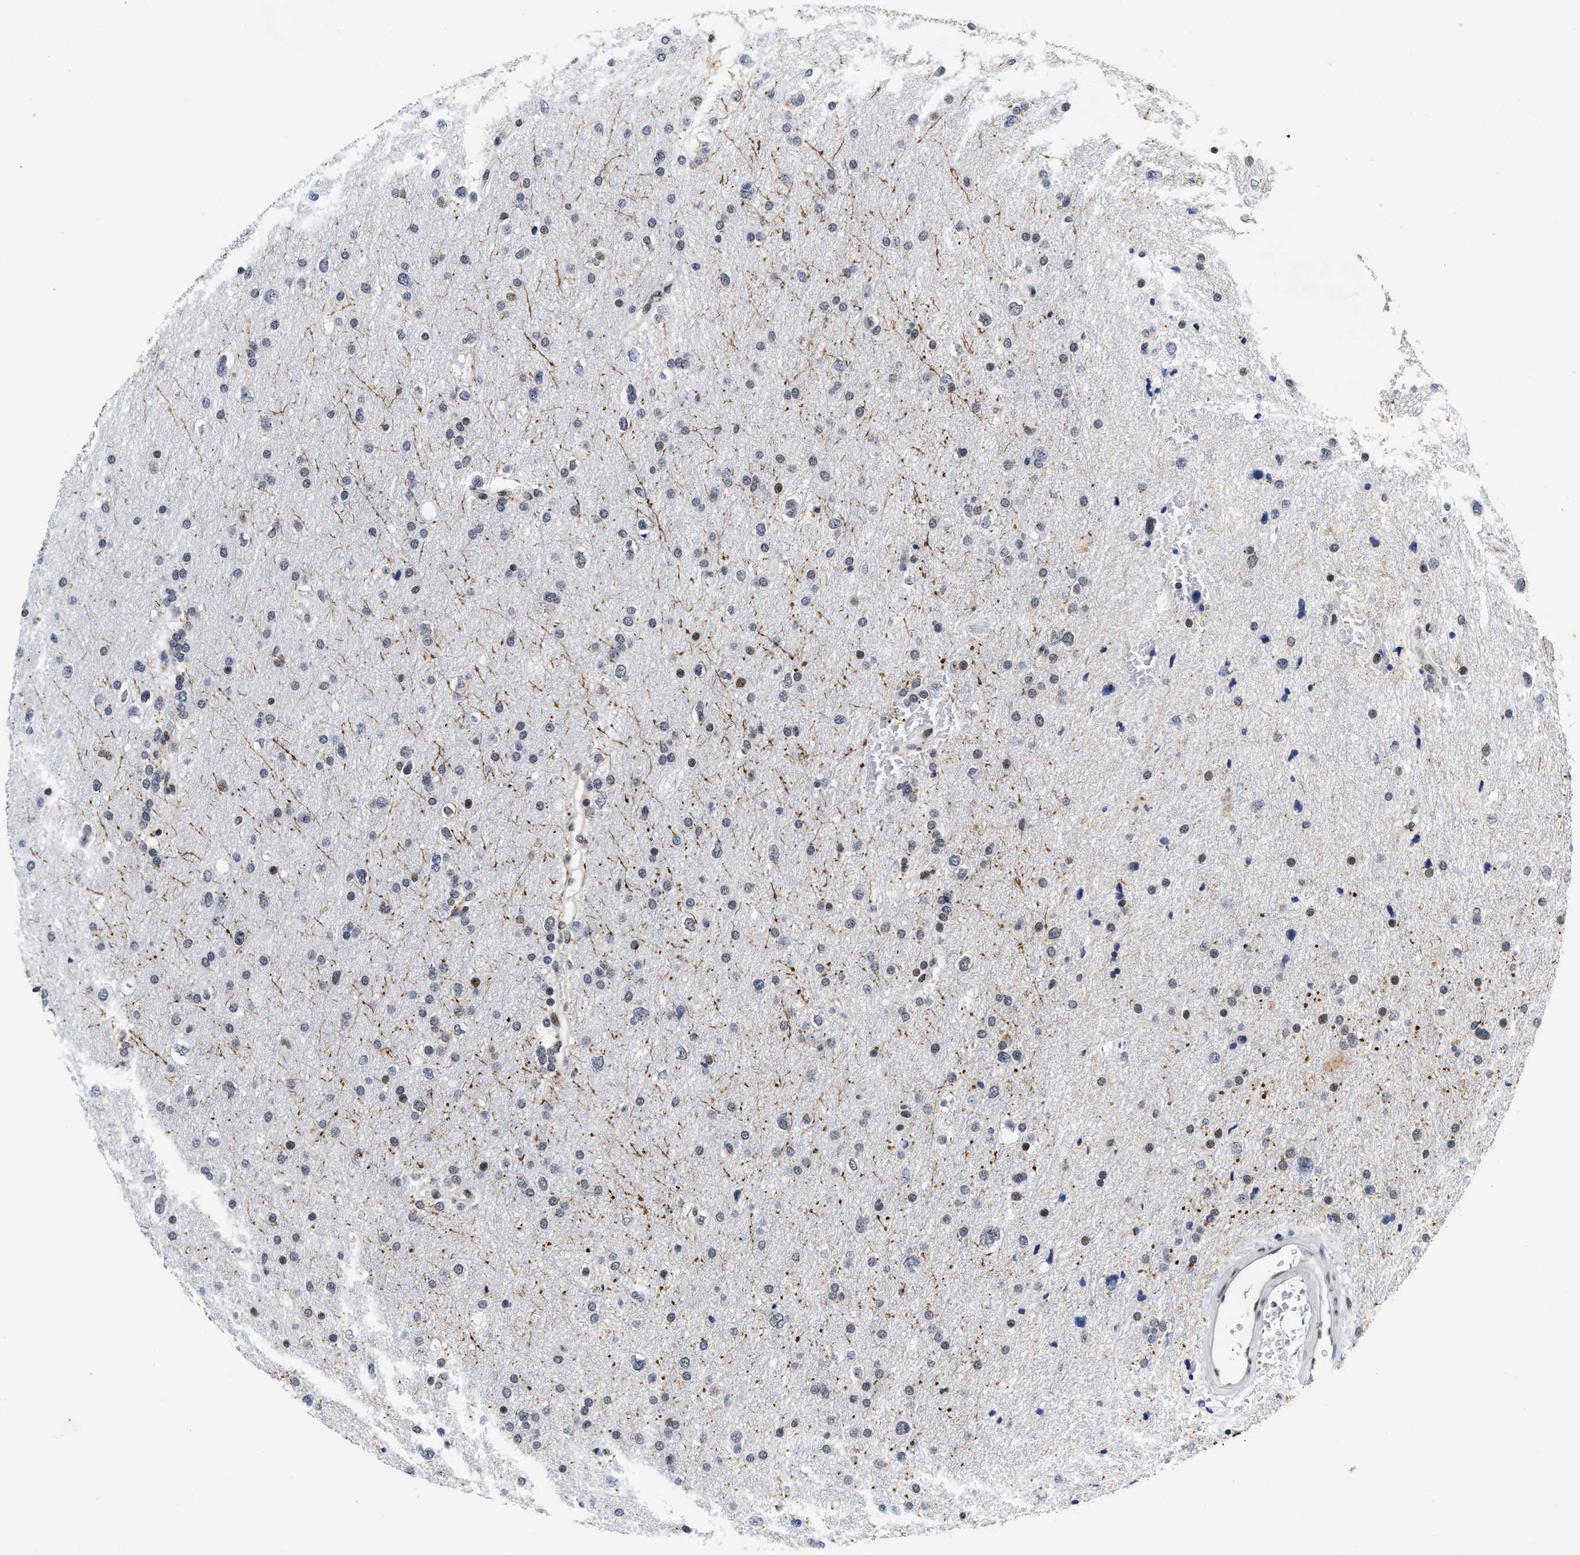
{"staining": {"intensity": "moderate", "quantity": "<25%", "location": "nuclear"}, "tissue": "glioma", "cell_type": "Tumor cells", "image_type": "cancer", "snomed": [{"axis": "morphology", "description": "Glioma, malignant, Low grade"}, {"axis": "topography", "description": "Brain"}], "caption": "Malignant glioma (low-grade) was stained to show a protein in brown. There is low levels of moderate nuclear staining in about <25% of tumor cells.", "gene": "INIP", "patient": {"sex": "female", "age": 37}}